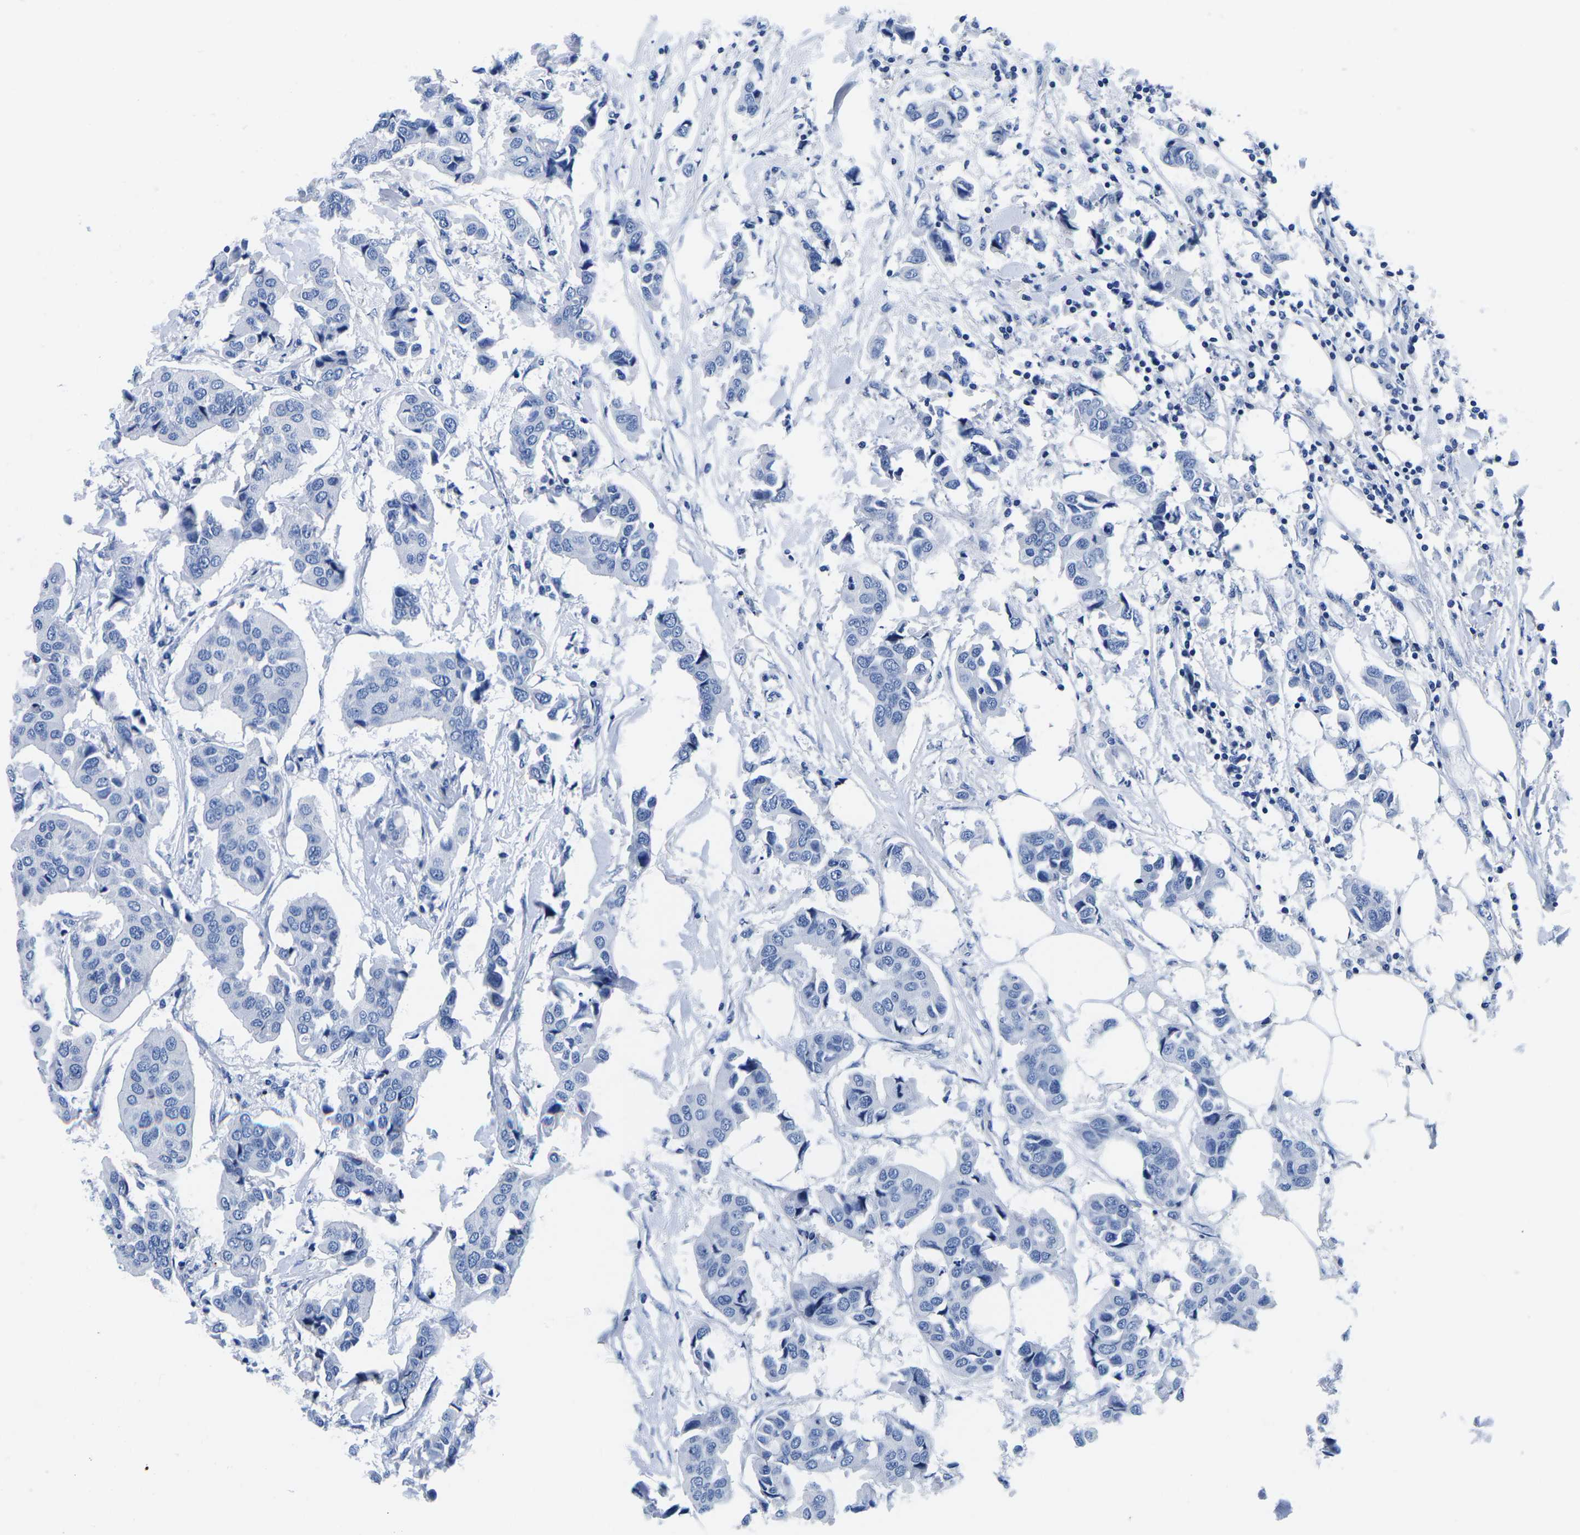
{"staining": {"intensity": "negative", "quantity": "none", "location": "none"}, "tissue": "breast cancer", "cell_type": "Tumor cells", "image_type": "cancer", "snomed": [{"axis": "morphology", "description": "Duct carcinoma"}, {"axis": "topography", "description": "Breast"}], "caption": "This image is of breast infiltrating ductal carcinoma stained with immunohistochemistry (IHC) to label a protein in brown with the nuclei are counter-stained blue. There is no staining in tumor cells.", "gene": "CYP1A2", "patient": {"sex": "female", "age": 80}}